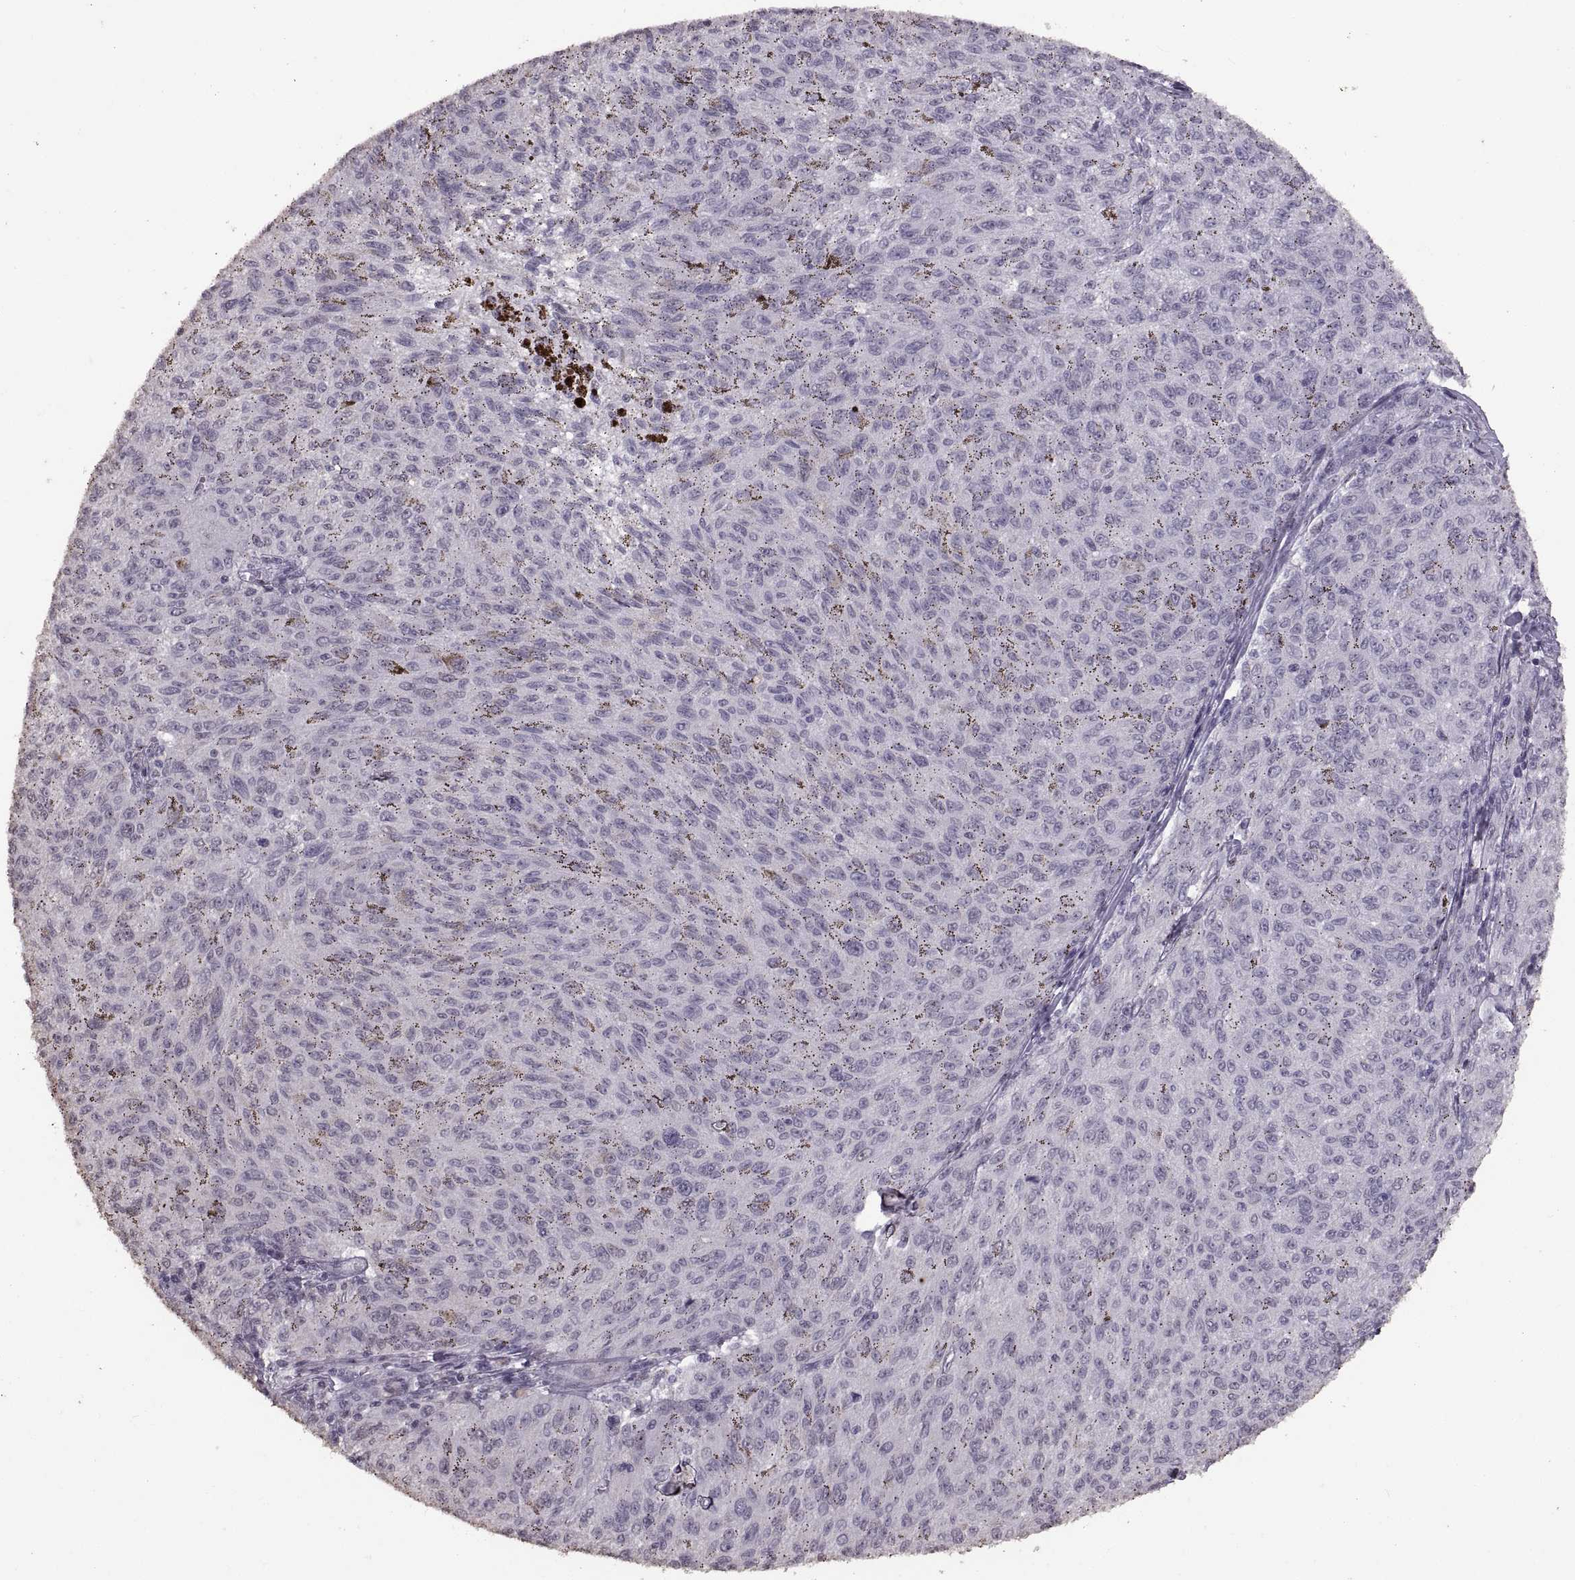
{"staining": {"intensity": "negative", "quantity": "none", "location": "none"}, "tissue": "melanoma", "cell_type": "Tumor cells", "image_type": "cancer", "snomed": [{"axis": "morphology", "description": "Malignant melanoma, NOS"}, {"axis": "topography", "description": "Skin"}], "caption": "The image exhibits no staining of tumor cells in malignant melanoma.", "gene": "PALS1", "patient": {"sex": "female", "age": 72}}